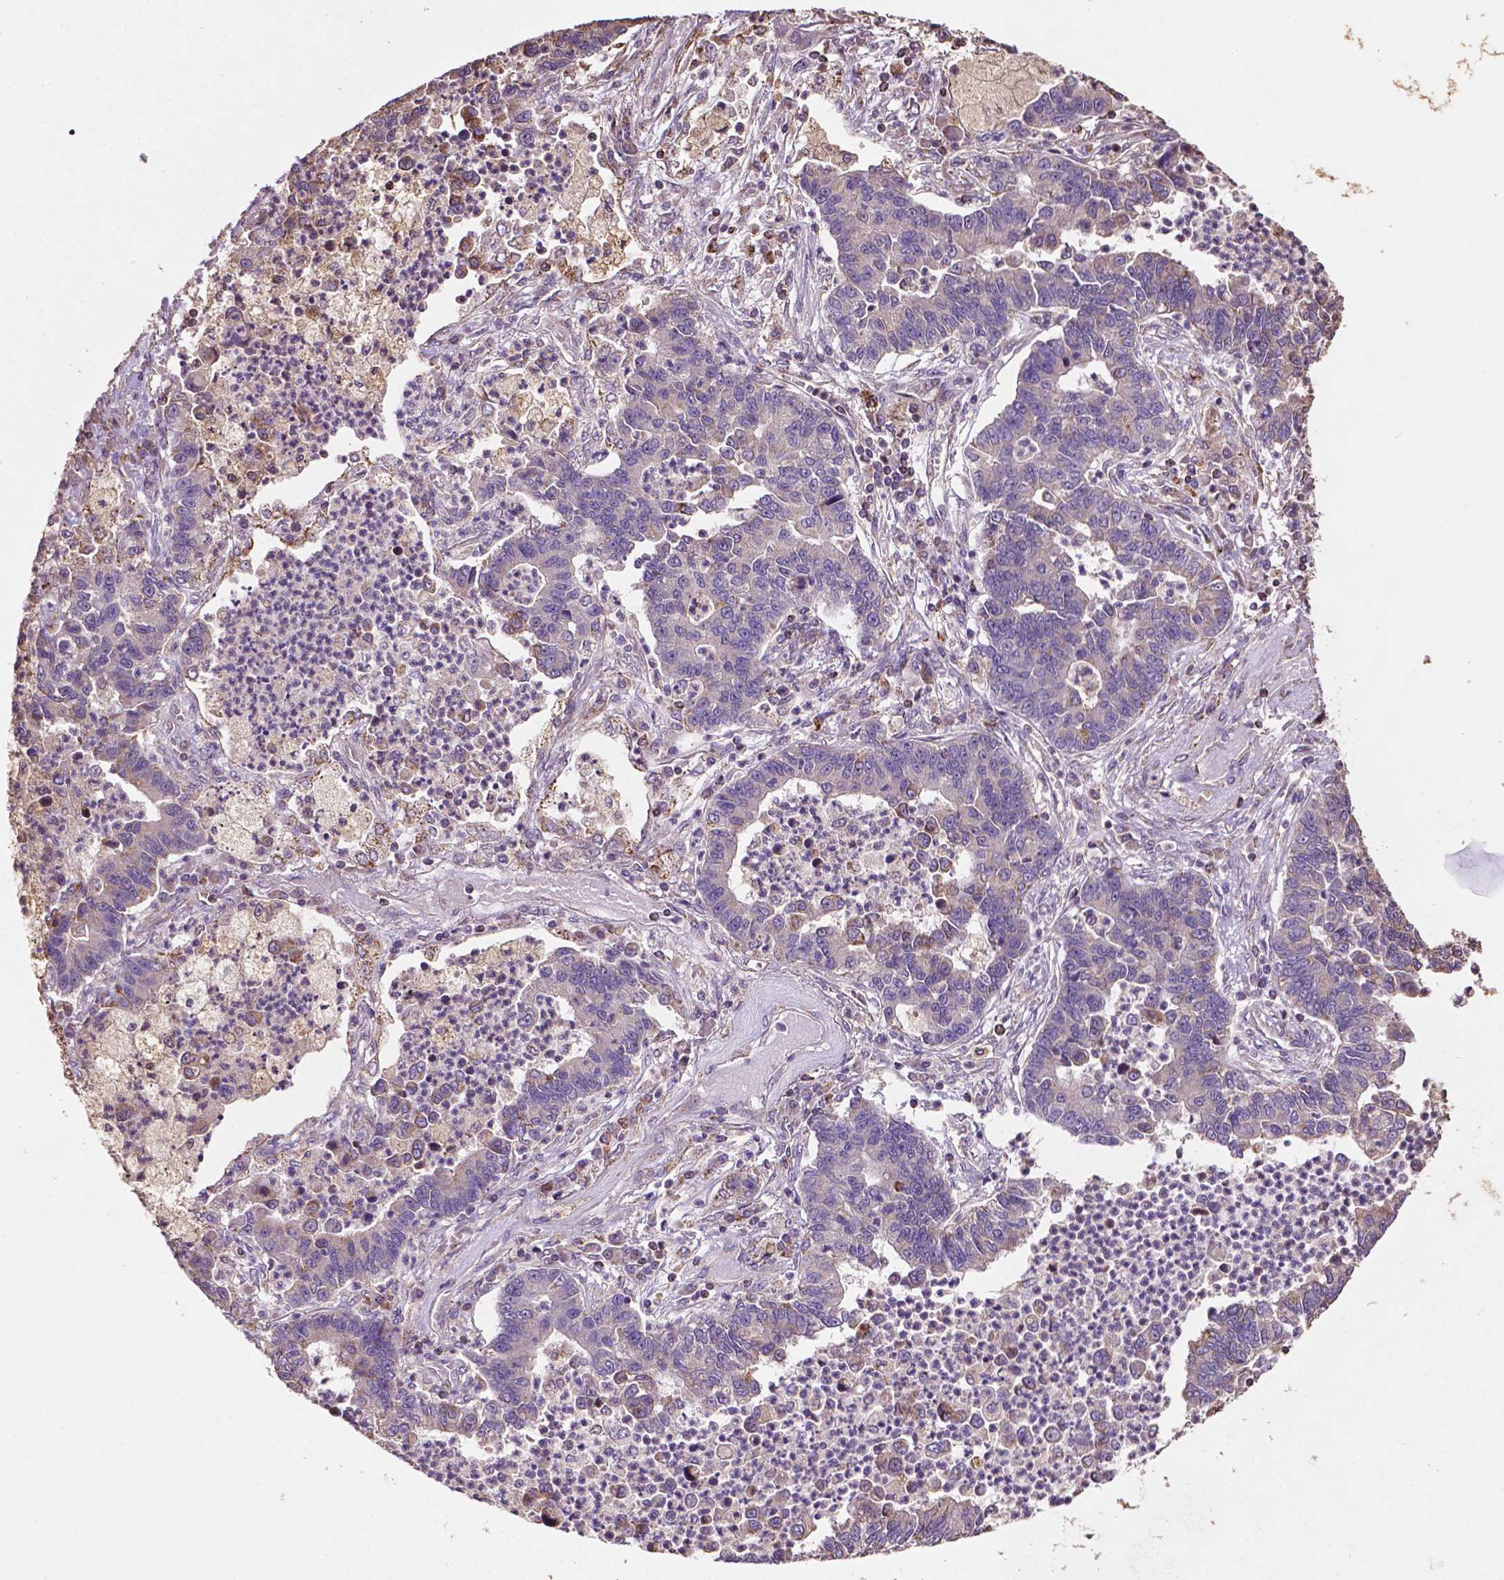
{"staining": {"intensity": "negative", "quantity": "none", "location": "none"}, "tissue": "lung cancer", "cell_type": "Tumor cells", "image_type": "cancer", "snomed": [{"axis": "morphology", "description": "Adenocarcinoma, NOS"}, {"axis": "topography", "description": "Lung"}], "caption": "Tumor cells are negative for protein expression in human lung adenocarcinoma.", "gene": "LRR1", "patient": {"sex": "female", "age": 57}}